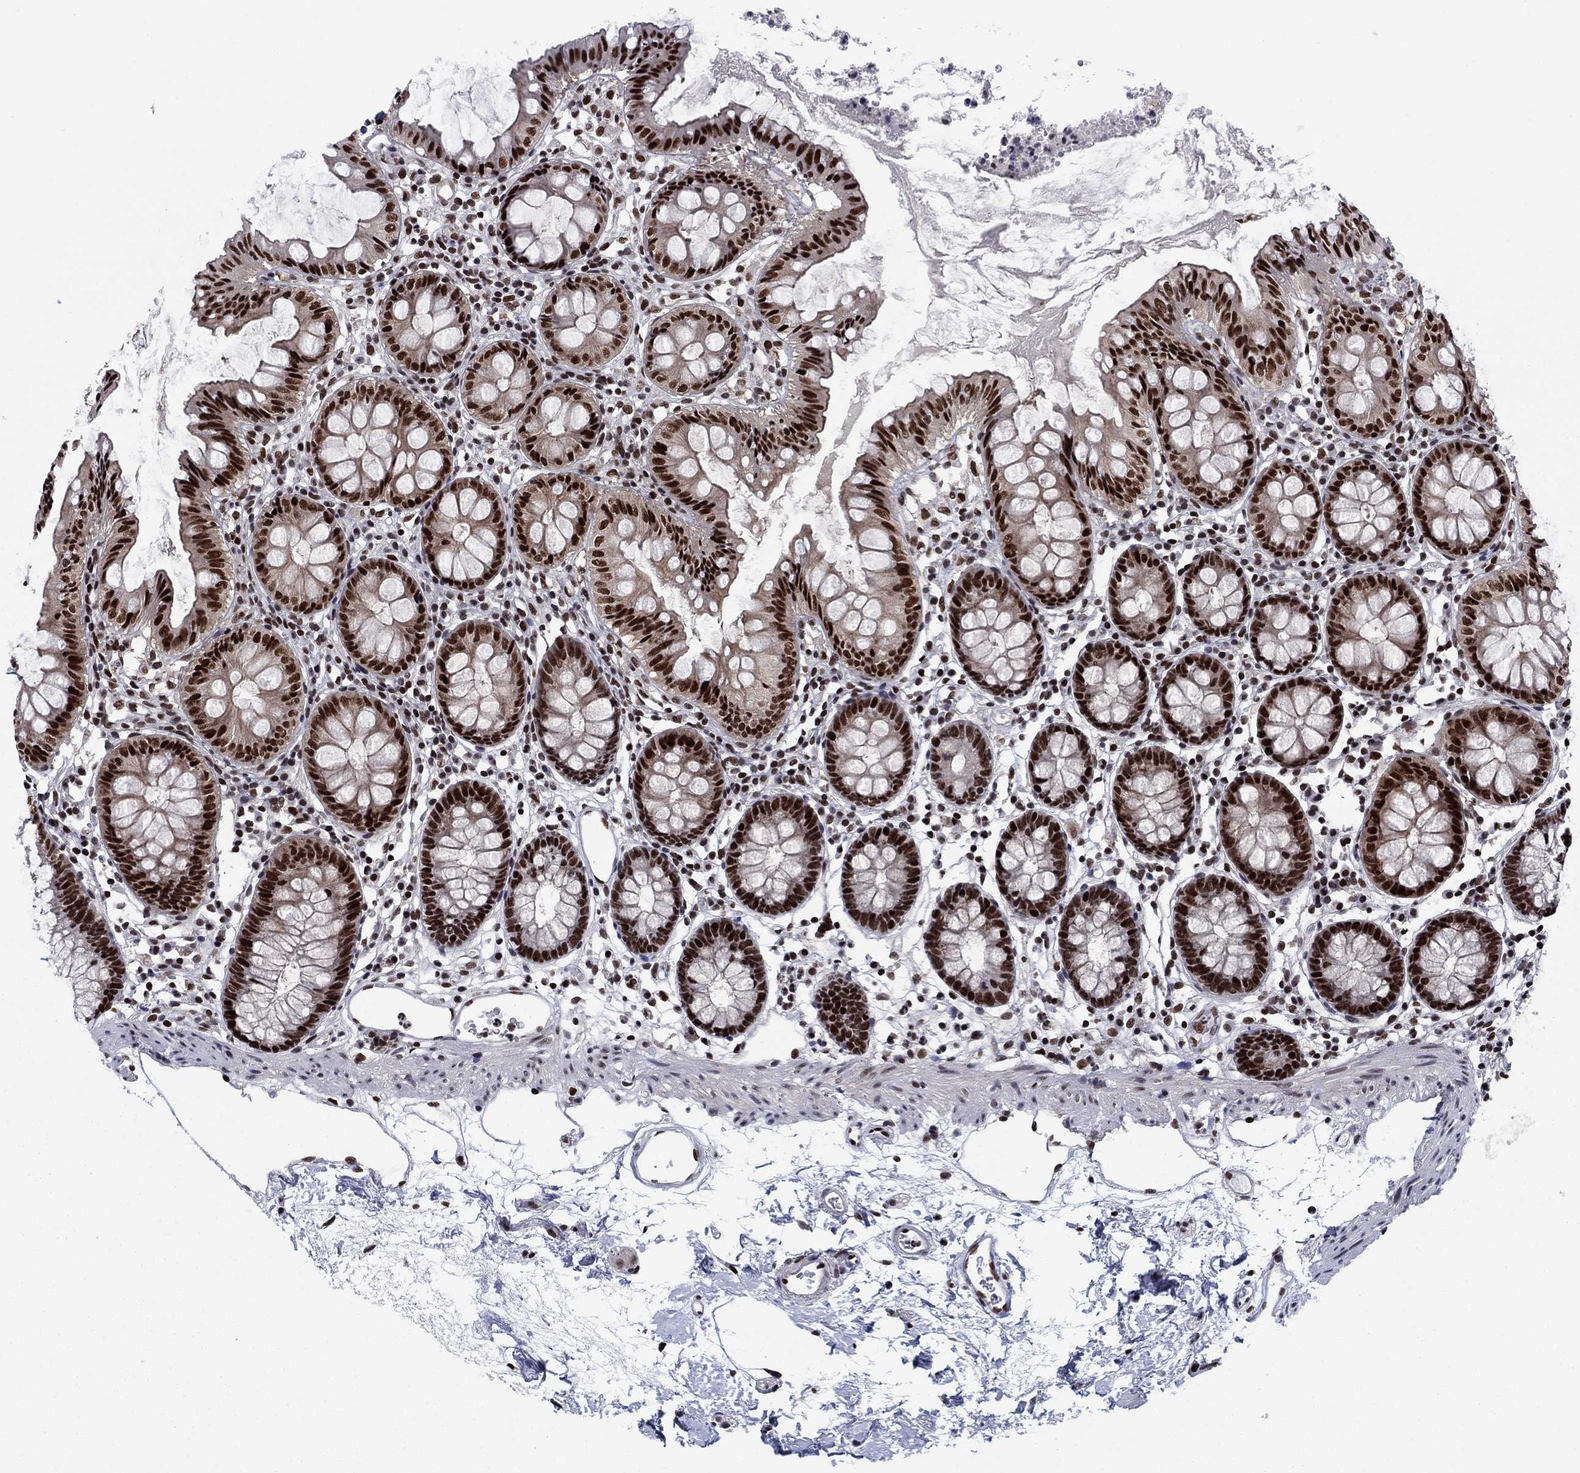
{"staining": {"intensity": "negative", "quantity": "none", "location": "none"}, "tissue": "colon", "cell_type": "Endothelial cells", "image_type": "normal", "snomed": [{"axis": "morphology", "description": "Normal tissue, NOS"}, {"axis": "topography", "description": "Colon"}], "caption": "DAB immunohistochemical staining of unremarkable human colon exhibits no significant positivity in endothelial cells.", "gene": "RPRD1B", "patient": {"sex": "female", "age": 84}}